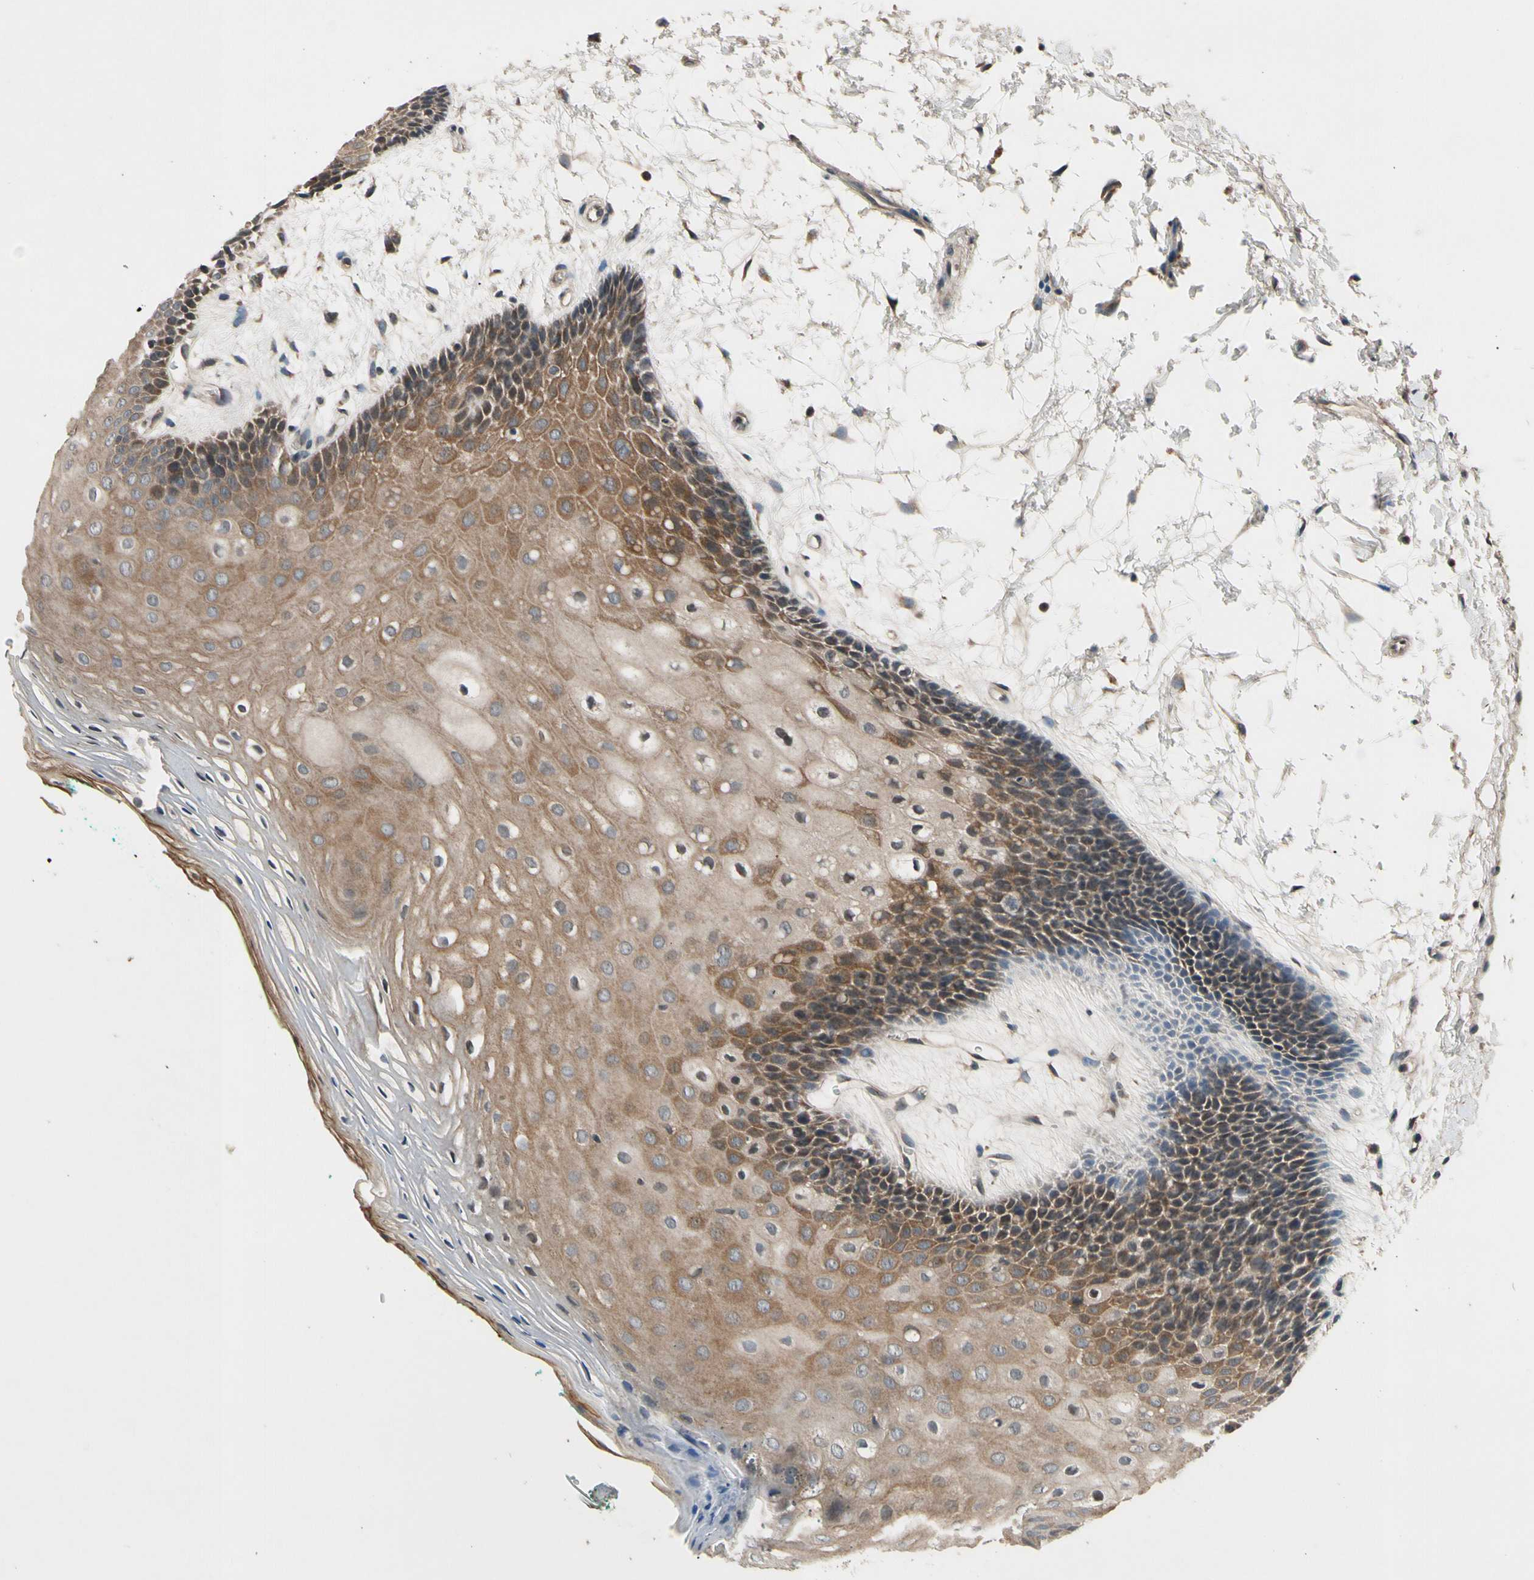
{"staining": {"intensity": "moderate", "quantity": ">75%", "location": "cytoplasmic/membranous"}, "tissue": "oral mucosa", "cell_type": "Squamous epithelial cells", "image_type": "normal", "snomed": [{"axis": "morphology", "description": "Normal tissue, NOS"}, {"axis": "topography", "description": "Skeletal muscle"}, {"axis": "topography", "description": "Oral tissue"}, {"axis": "topography", "description": "Peripheral nerve tissue"}], "caption": "The micrograph shows a brown stain indicating the presence of a protein in the cytoplasmic/membranous of squamous epithelial cells in oral mucosa. (IHC, brightfield microscopy, high magnification).", "gene": "MBTPS2", "patient": {"sex": "female", "age": 84}}